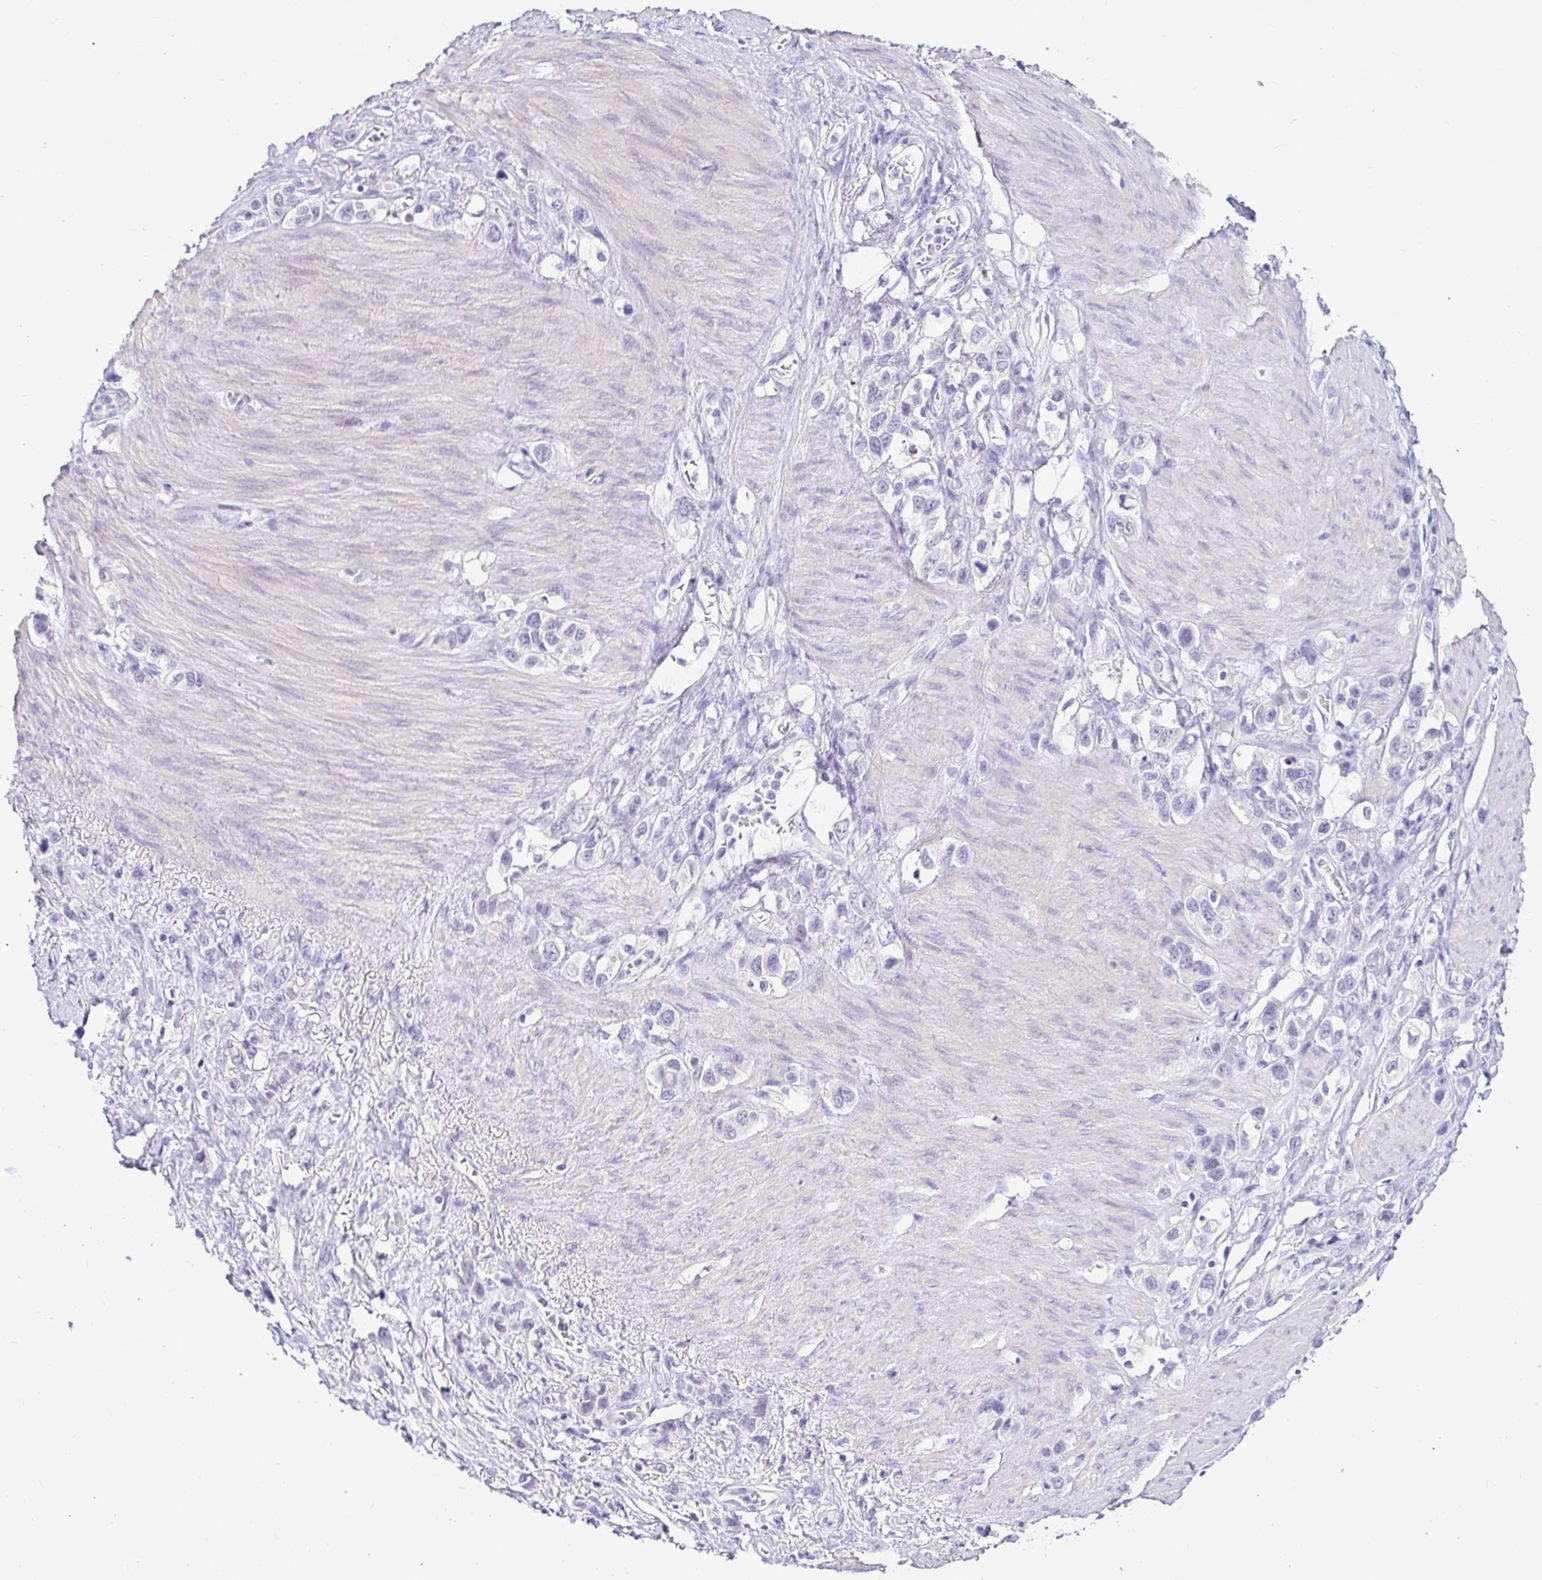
{"staining": {"intensity": "negative", "quantity": "none", "location": "none"}, "tissue": "stomach cancer", "cell_type": "Tumor cells", "image_type": "cancer", "snomed": [{"axis": "morphology", "description": "Adenocarcinoma, NOS"}, {"axis": "topography", "description": "Stomach"}], "caption": "A high-resolution micrograph shows immunohistochemistry (IHC) staining of stomach adenocarcinoma, which exhibits no significant staining in tumor cells.", "gene": "CDO1", "patient": {"sex": "female", "age": 65}}